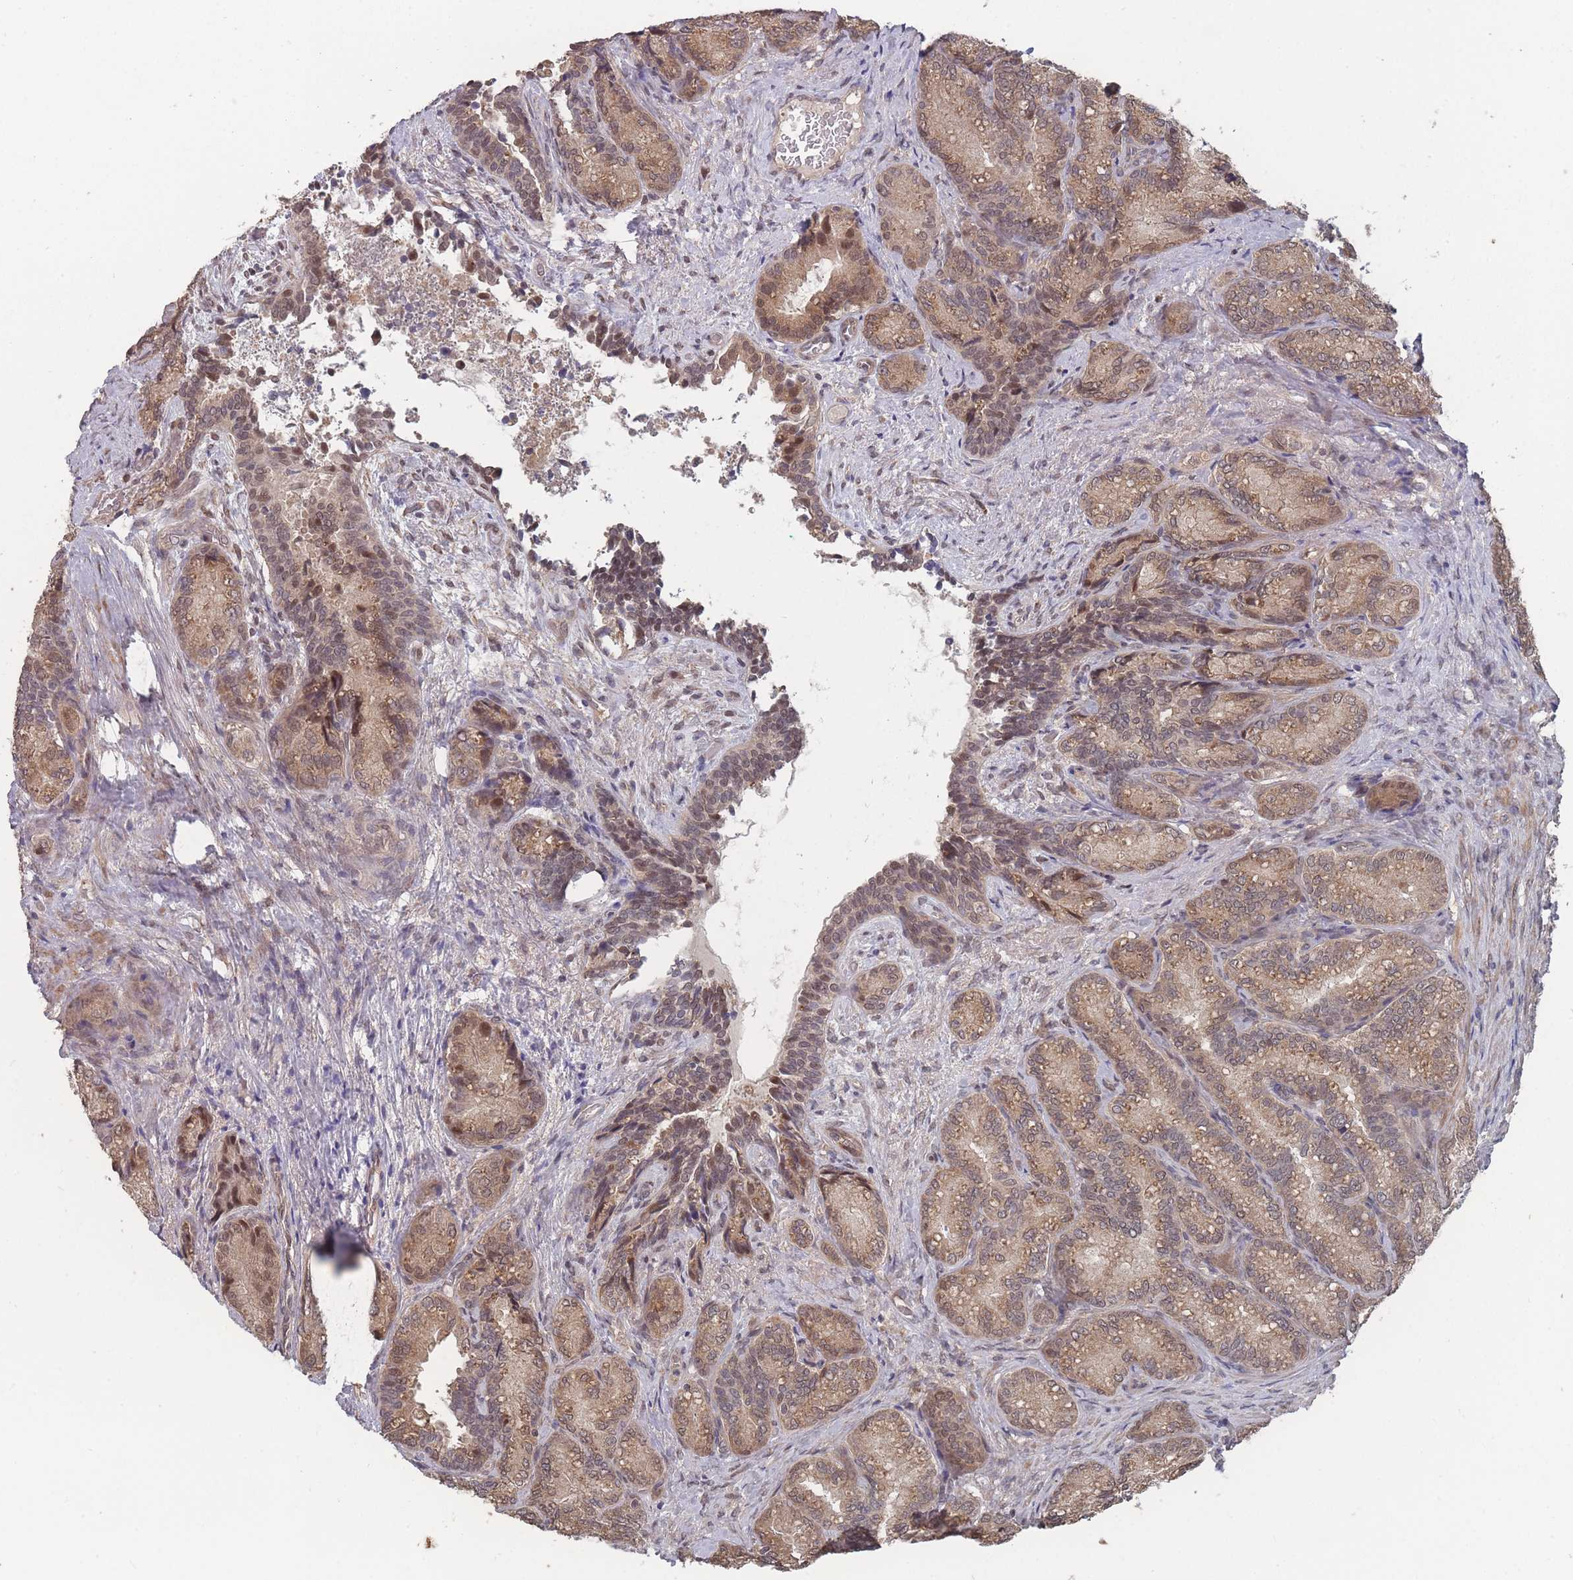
{"staining": {"intensity": "moderate", "quantity": "25%-75%", "location": "cytoplasmic/membranous,nuclear"}, "tissue": "seminal vesicle", "cell_type": "Glandular cells", "image_type": "normal", "snomed": [{"axis": "morphology", "description": "Normal tissue, NOS"}, {"axis": "topography", "description": "Seminal veicle"}], "caption": "The histopathology image demonstrates a brown stain indicating the presence of a protein in the cytoplasmic/membranous,nuclear of glandular cells in seminal vesicle.", "gene": "CNTRL", "patient": {"sex": "male", "age": 58}}